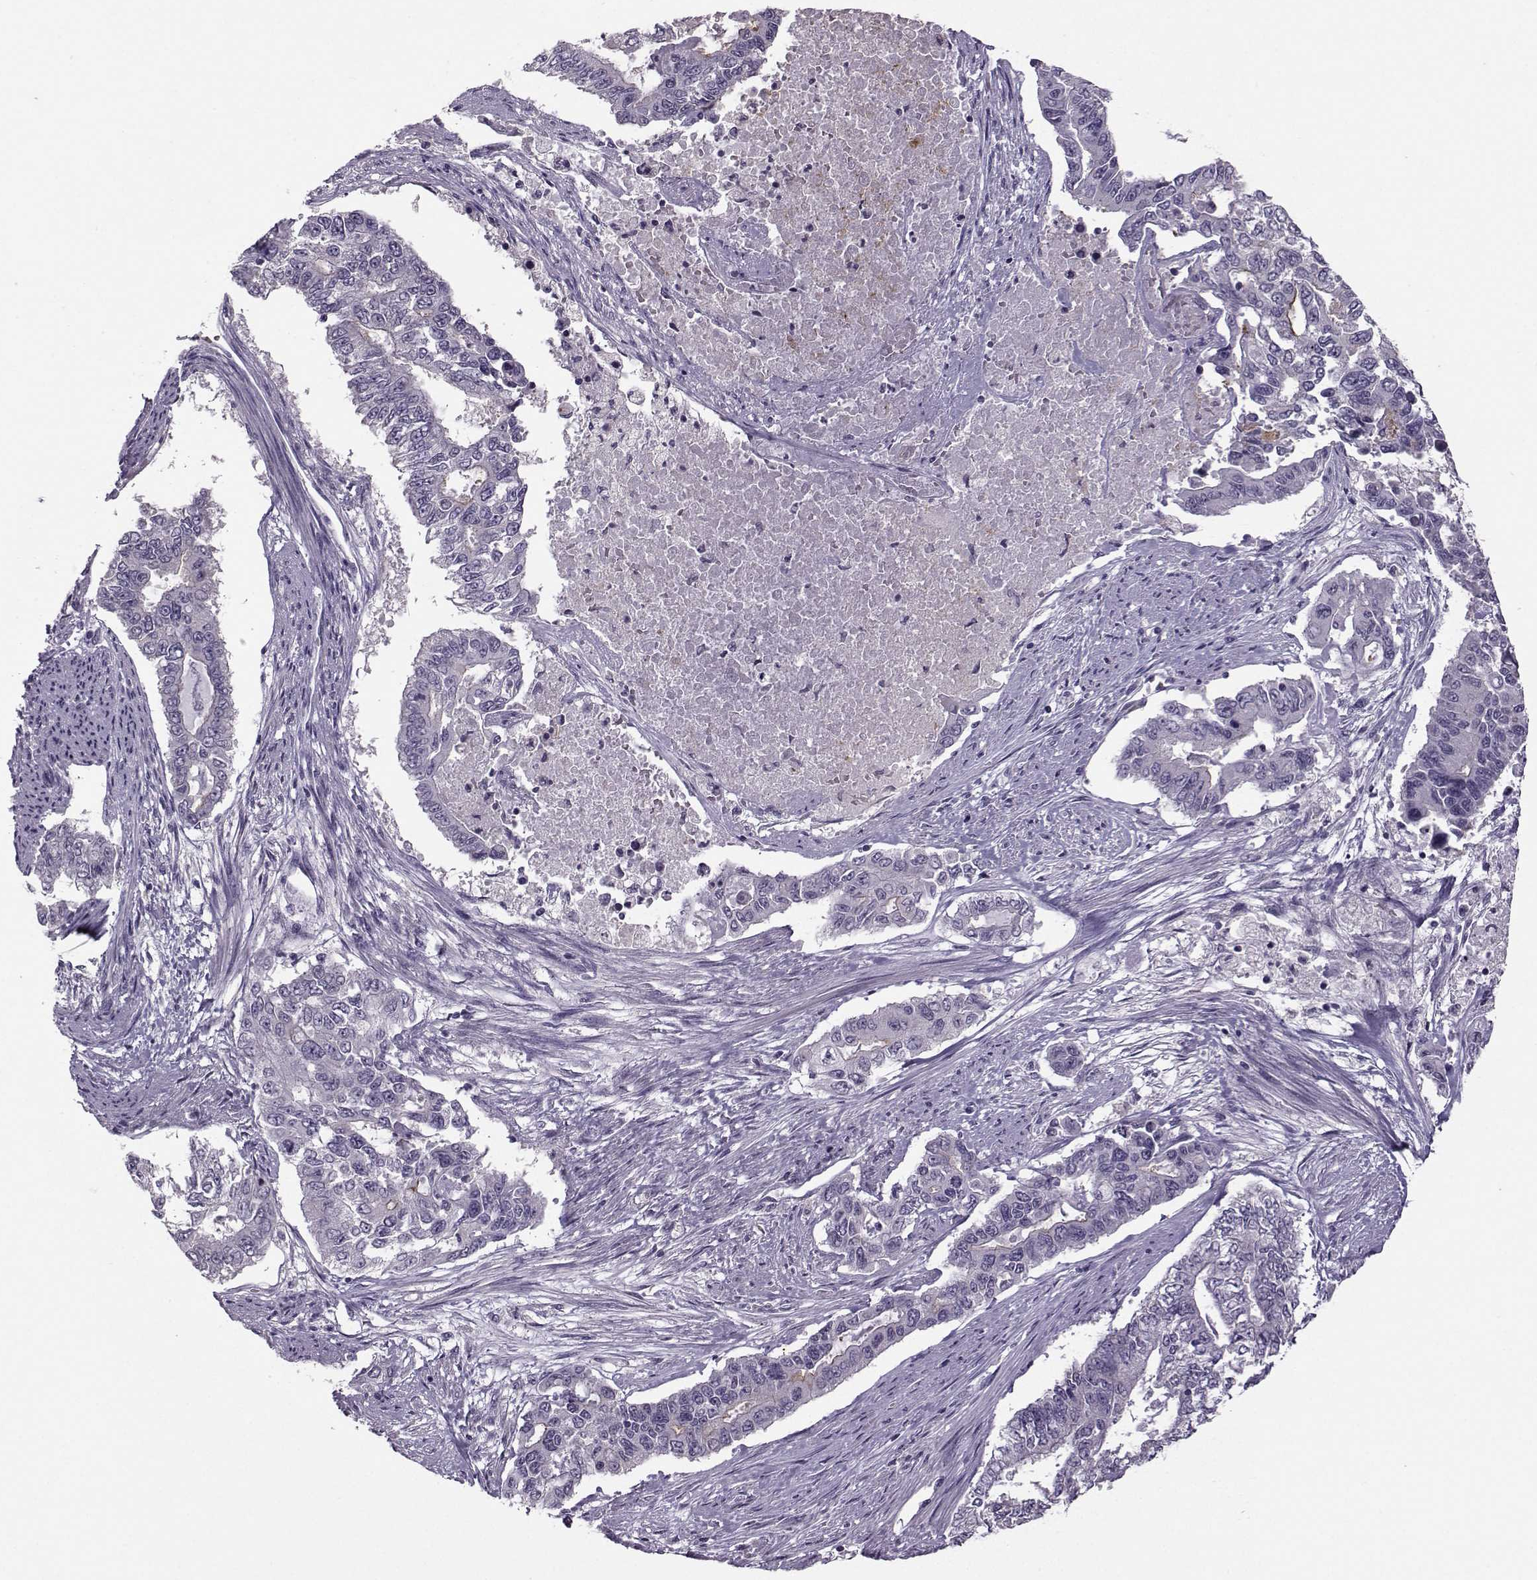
{"staining": {"intensity": "negative", "quantity": "none", "location": "none"}, "tissue": "endometrial cancer", "cell_type": "Tumor cells", "image_type": "cancer", "snomed": [{"axis": "morphology", "description": "Adenocarcinoma, NOS"}, {"axis": "topography", "description": "Uterus"}], "caption": "Immunohistochemistry image of neoplastic tissue: endometrial cancer stained with DAB displays no significant protein expression in tumor cells. The staining is performed using DAB (3,3'-diaminobenzidine) brown chromogen with nuclei counter-stained in using hematoxylin.", "gene": "FCAMR", "patient": {"sex": "female", "age": 59}}